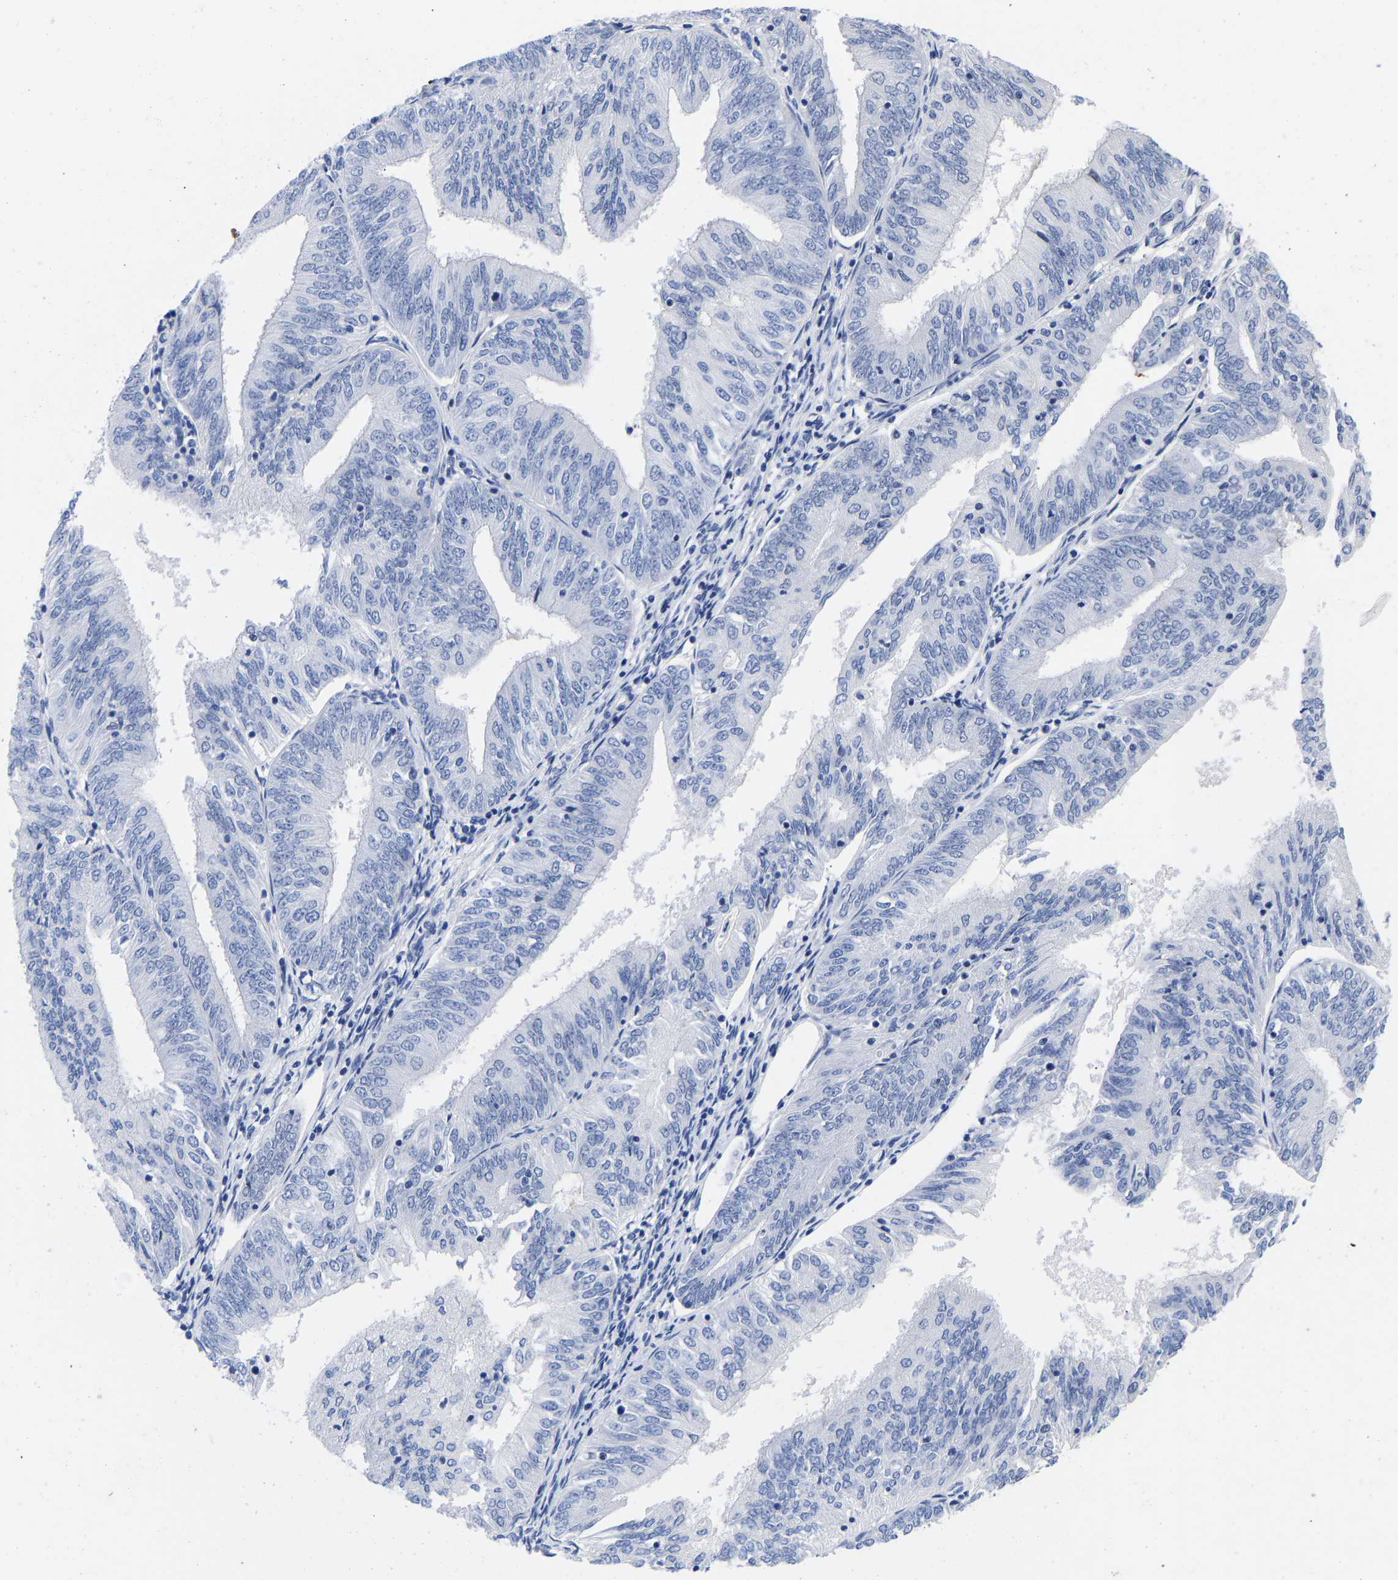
{"staining": {"intensity": "negative", "quantity": "none", "location": "none"}, "tissue": "endometrial cancer", "cell_type": "Tumor cells", "image_type": "cancer", "snomed": [{"axis": "morphology", "description": "Adenocarcinoma, NOS"}, {"axis": "topography", "description": "Endometrium"}], "caption": "Immunohistochemical staining of human endometrial cancer (adenocarcinoma) exhibits no significant positivity in tumor cells.", "gene": "GPA33", "patient": {"sex": "female", "age": 58}}